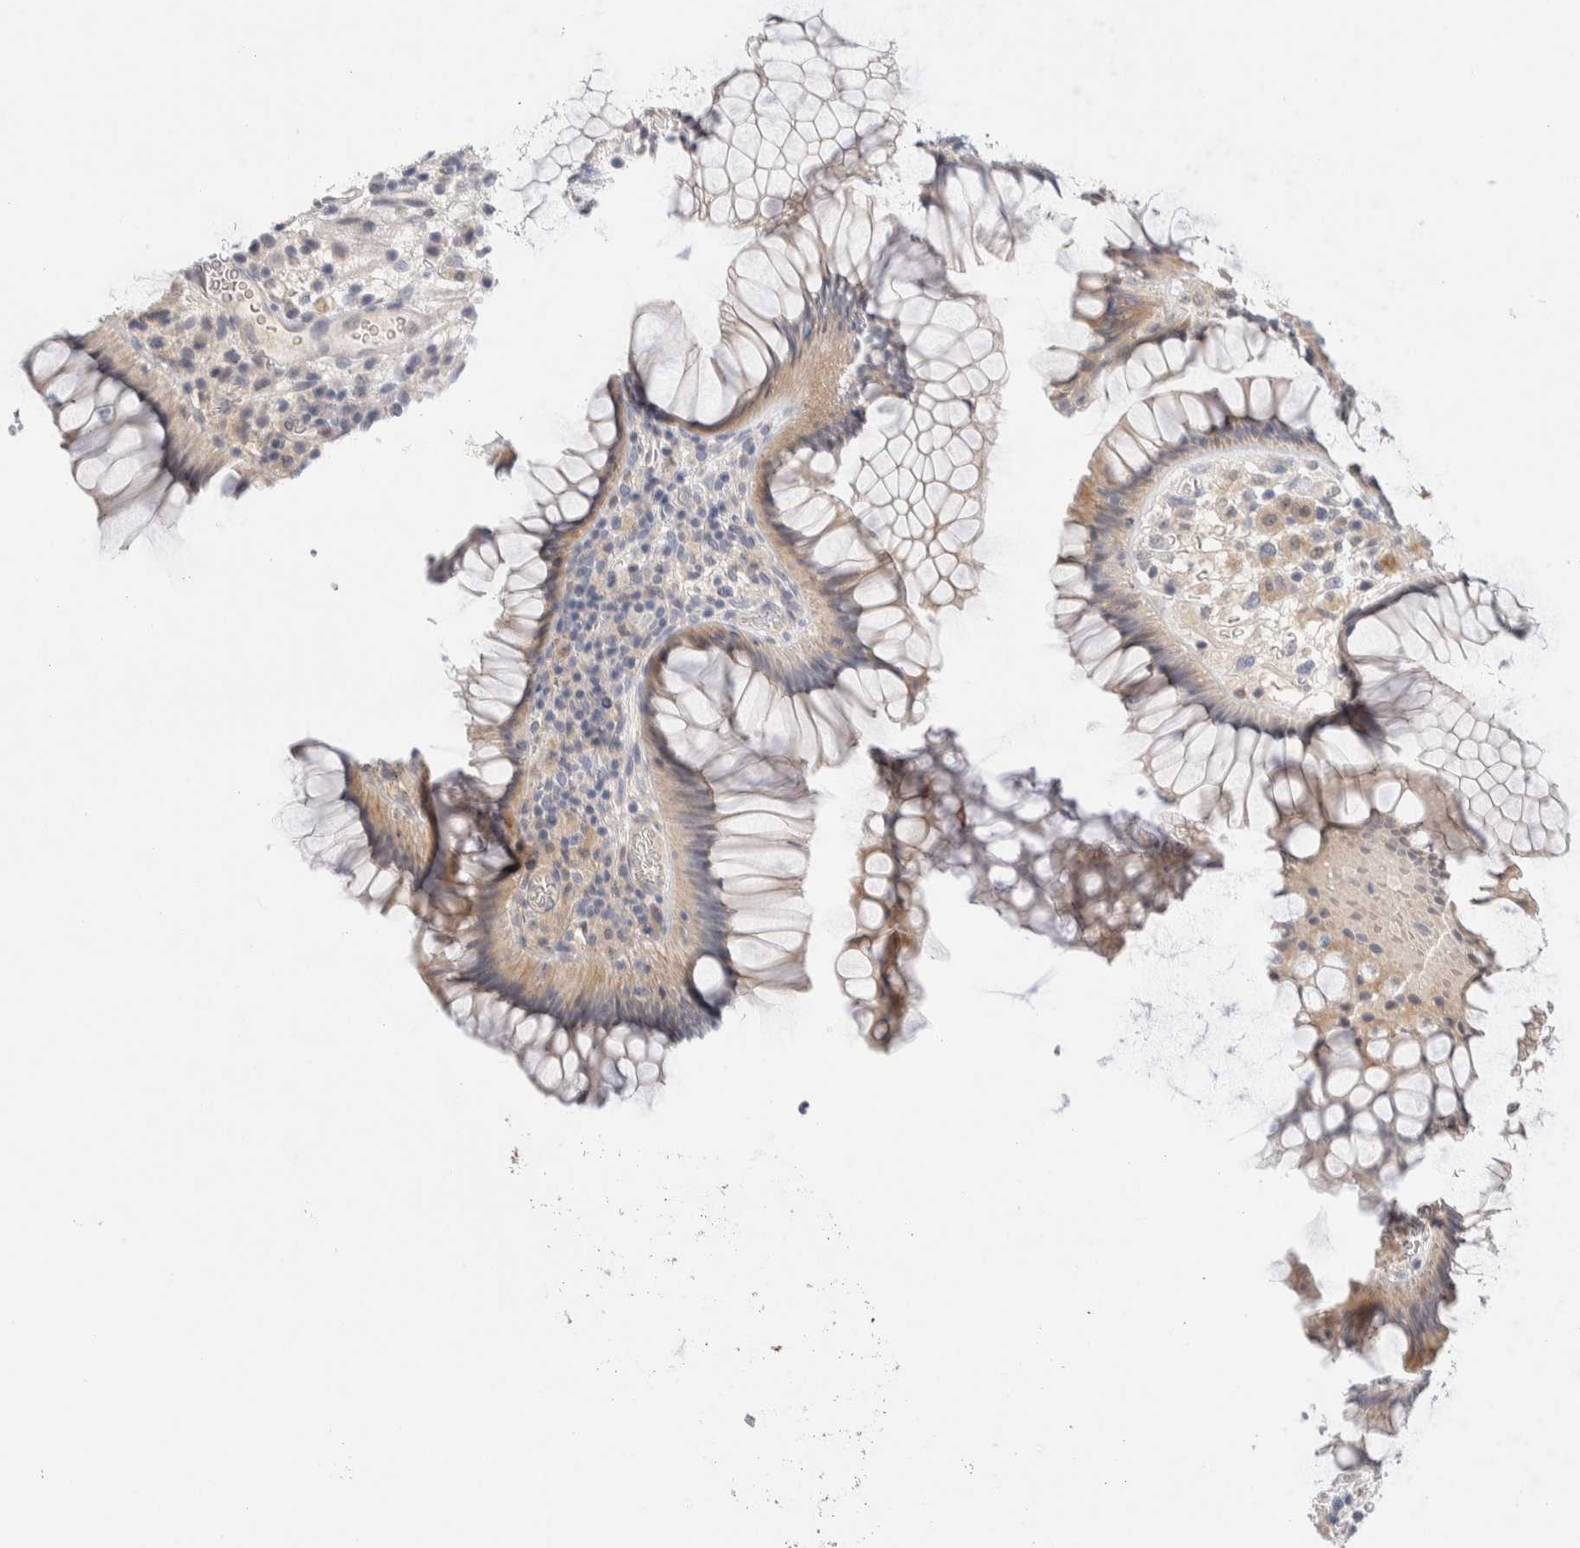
{"staining": {"intensity": "weak", "quantity": "25%-75%", "location": "cytoplasmic/membranous"}, "tissue": "rectum", "cell_type": "Glandular cells", "image_type": "normal", "snomed": [{"axis": "morphology", "description": "Normal tissue, NOS"}, {"axis": "topography", "description": "Rectum"}], "caption": "Protein staining of unremarkable rectum demonstrates weak cytoplasmic/membranous positivity in about 25%-75% of glandular cells.", "gene": "DNAJB6", "patient": {"sex": "male", "age": 51}}